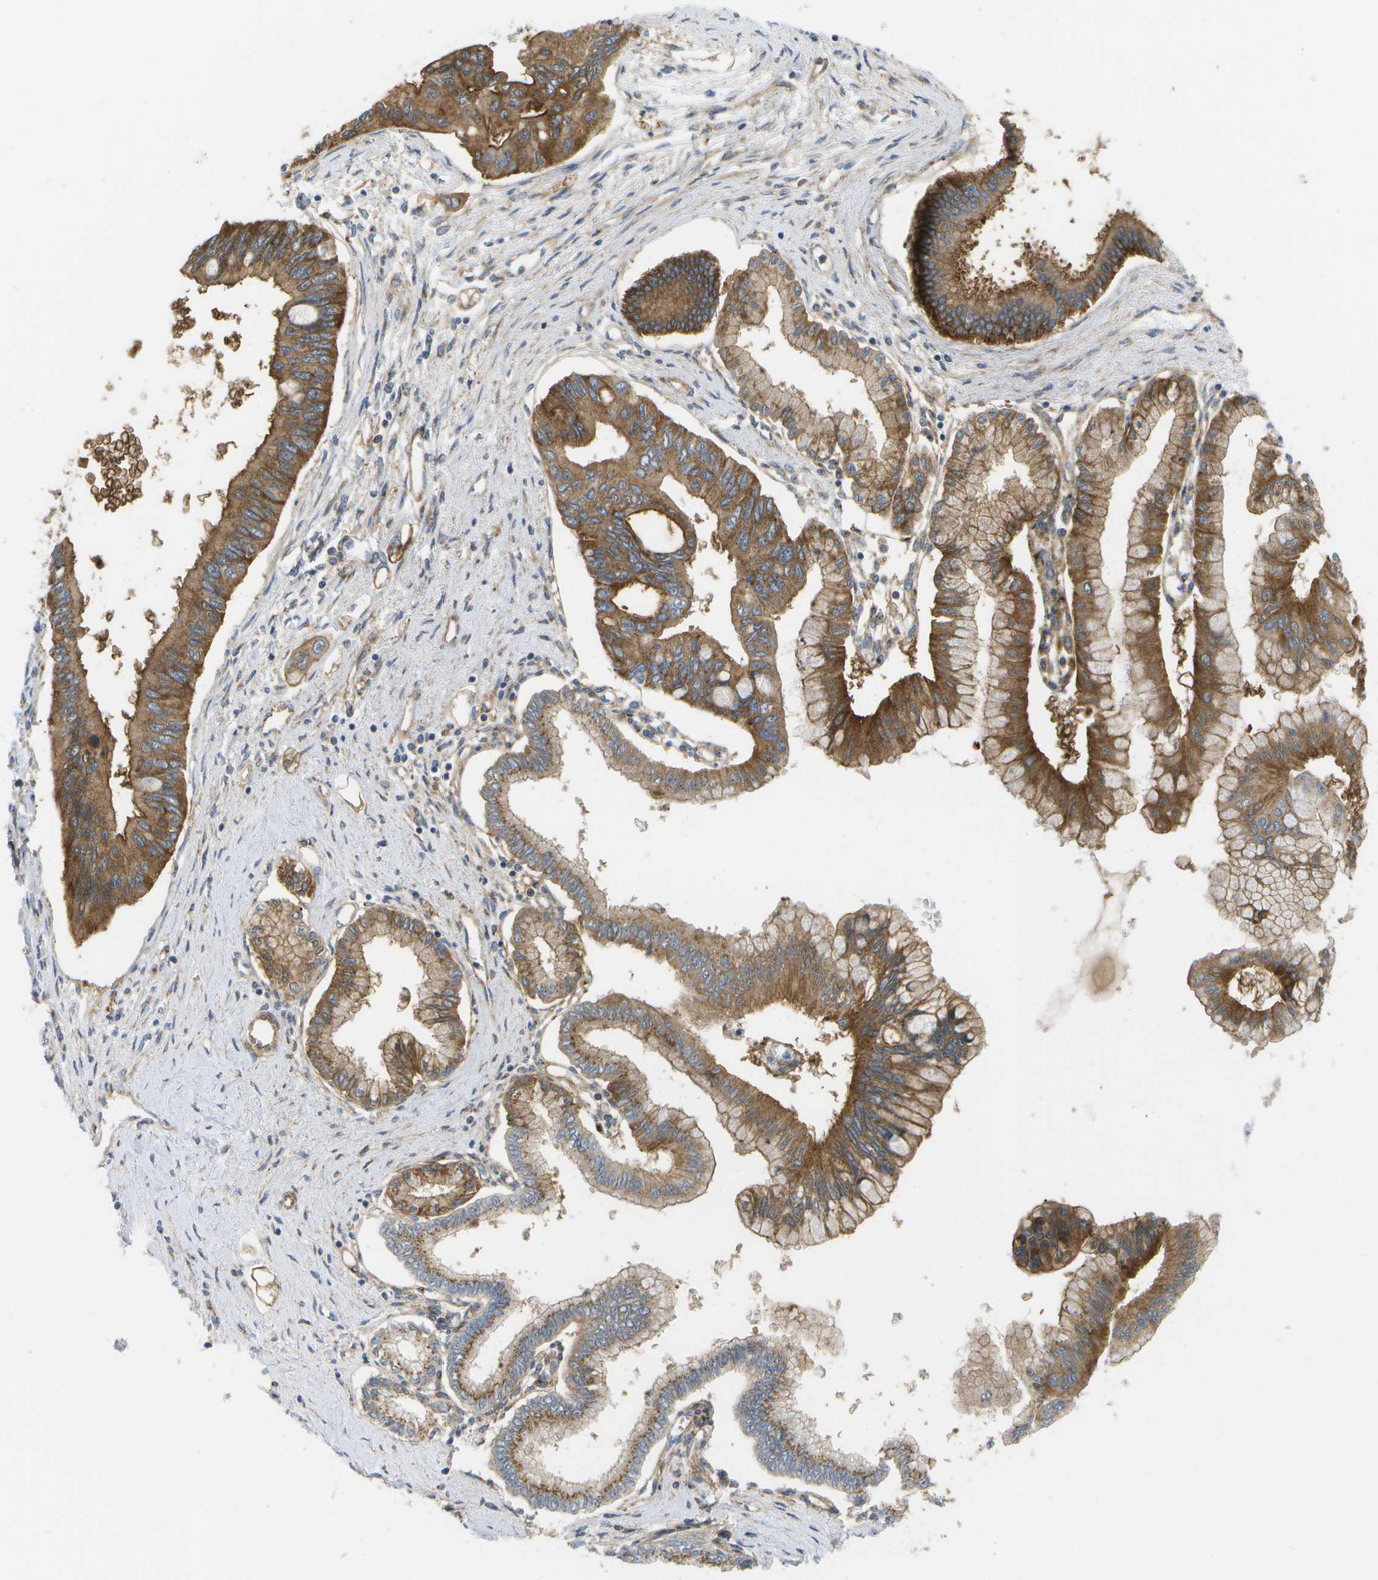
{"staining": {"intensity": "moderate", "quantity": ">75%", "location": "cytoplasmic/membranous"}, "tissue": "pancreatic cancer", "cell_type": "Tumor cells", "image_type": "cancer", "snomed": [{"axis": "morphology", "description": "Adenocarcinoma, NOS"}, {"axis": "topography", "description": "Pancreas"}], "caption": "Immunohistochemical staining of human pancreatic adenocarcinoma shows medium levels of moderate cytoplasmic/membranous positivity in approximately >75% of tumor cells.", "gene": "BST2", "patient": {"sex": "female", "age": 77}}